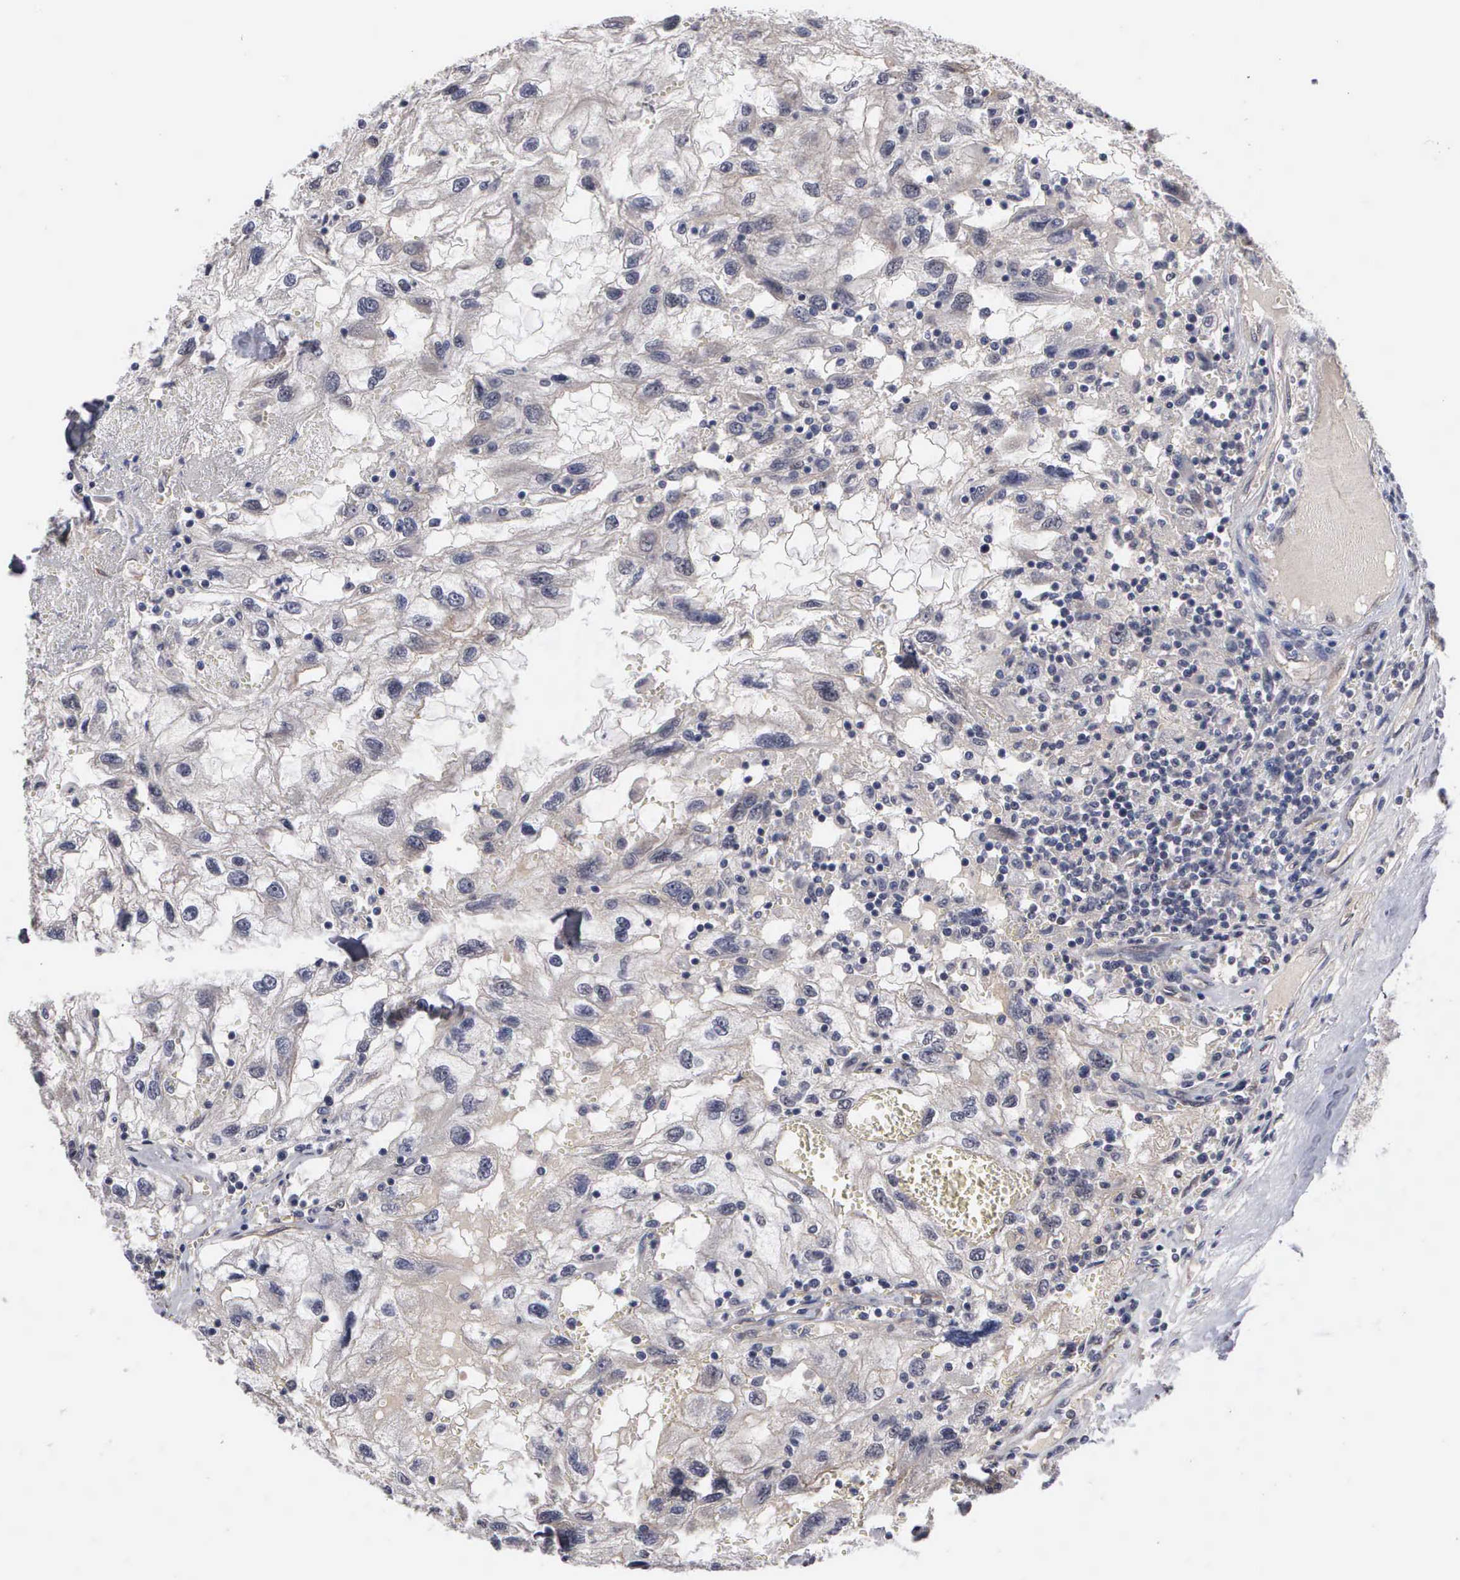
{"staining": {"intensity": "negative", "quantity": "none", "location": "none"}, "tissue": "renal cancer", "cell_type": "Tumor cells", "image_type": "cancer", "snomed": [{"axis": "morphology", "description": "Normal tissue, NOS"}, {"axis": "morphology", "description": "Adenocarcinoma, NOS"}, {"axis": "topography", "description": "Kidney"}], "caption": "Tumor cells show no significant staining in adenocarcinoma (renal).", "gene": "ZBTB33", "patient": {"sex": "male", "age": 71}}